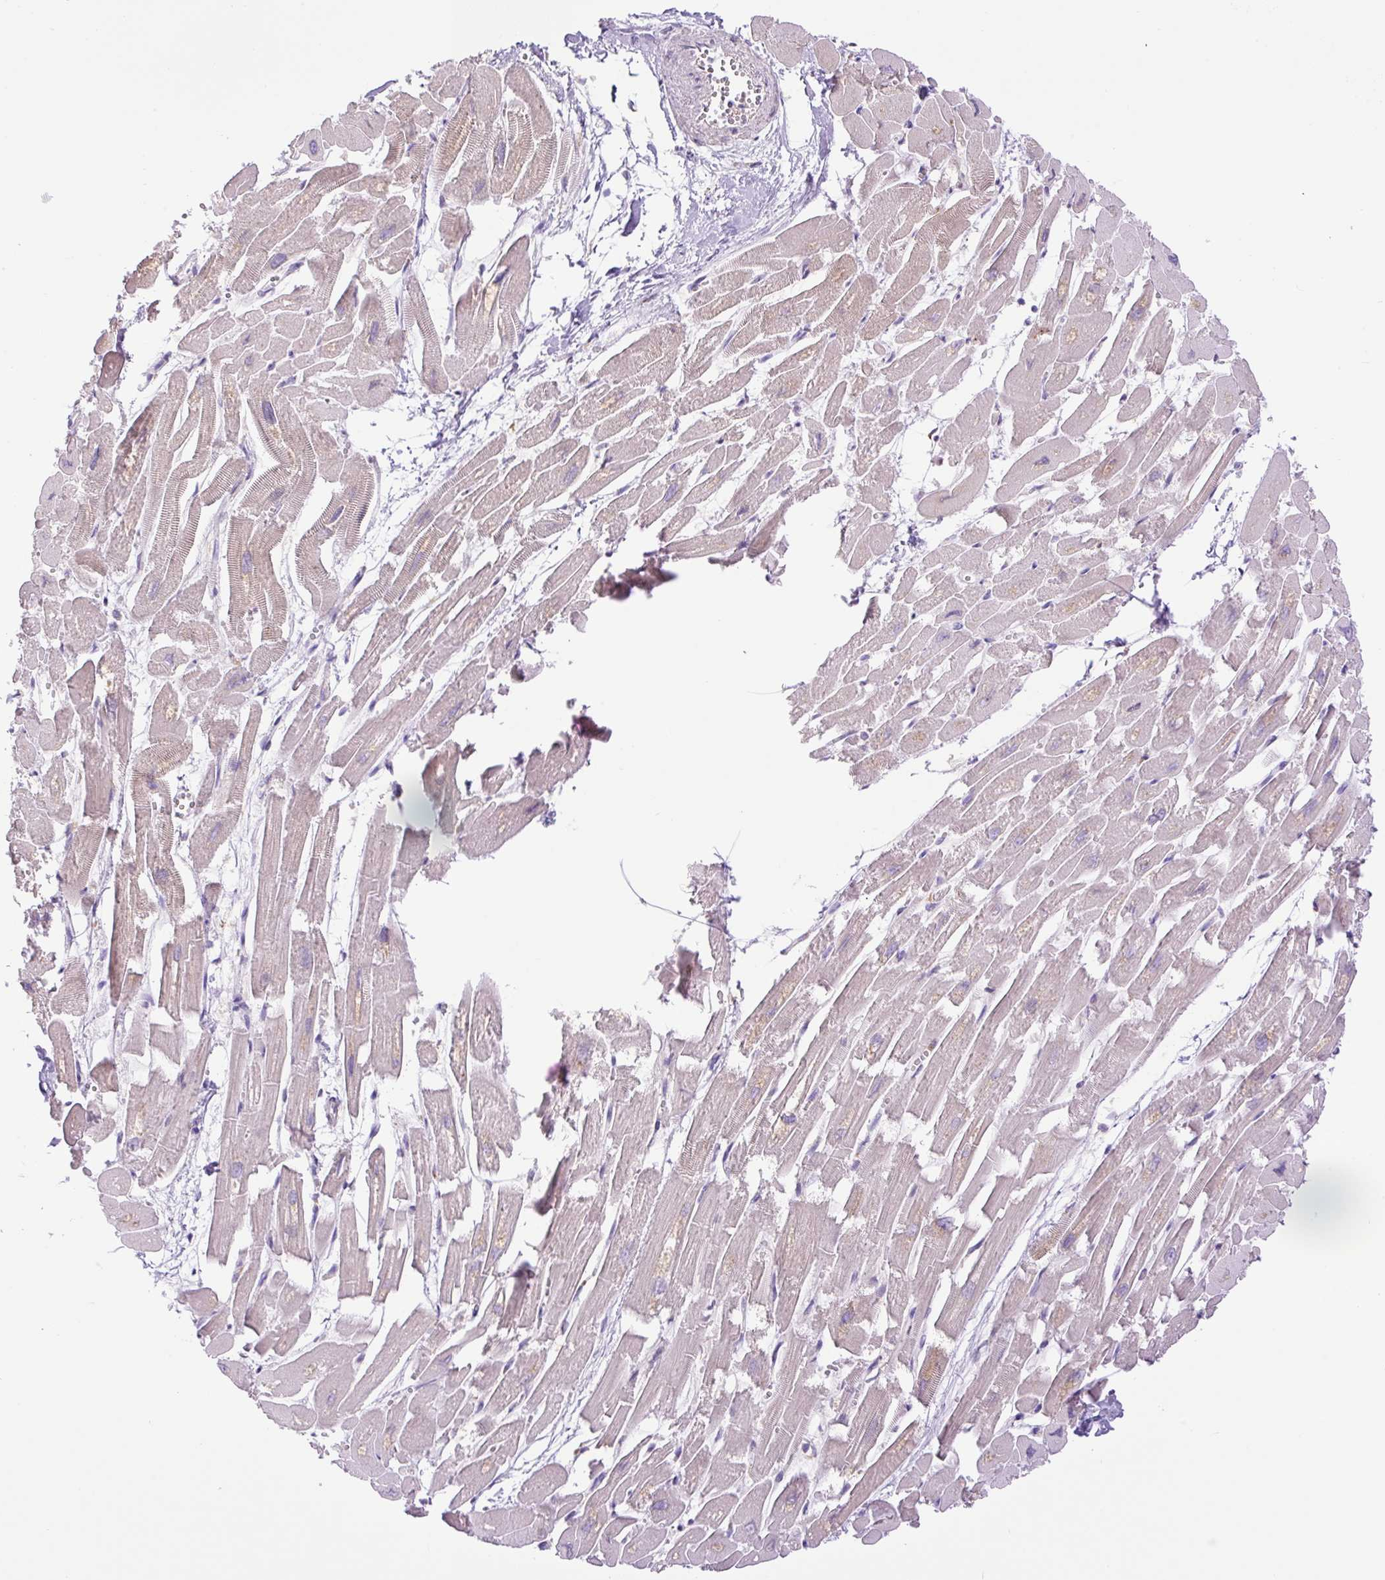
{"staining": {"intensity": "weak", "quantity": "25%-75%", "location": "cytoplasmic/membranous"}, "tissue": "heart muscle", "cell_type": "Cardiomyocytes", "image_type": "normal", "snomed": [{"axis": "morphology", "description": "Normal tissue, NOS"}, {"axis": "topography", "description": "Heart"}], "caption": "Immunohistochemistry (IHC) of normal heart muscle demonstrates low levels of weak cytoplasmic/membranous expression in about 25%-75% of cardiomyocytes. The staining is performed using DAB (3,3'-diaminobenzidine) brown chromogen to label protein expression. The nuclei are counter-stained blue using hematoxylin.", "gene": "POFUT1", "patient": {"sex": "male", "age": 54}}